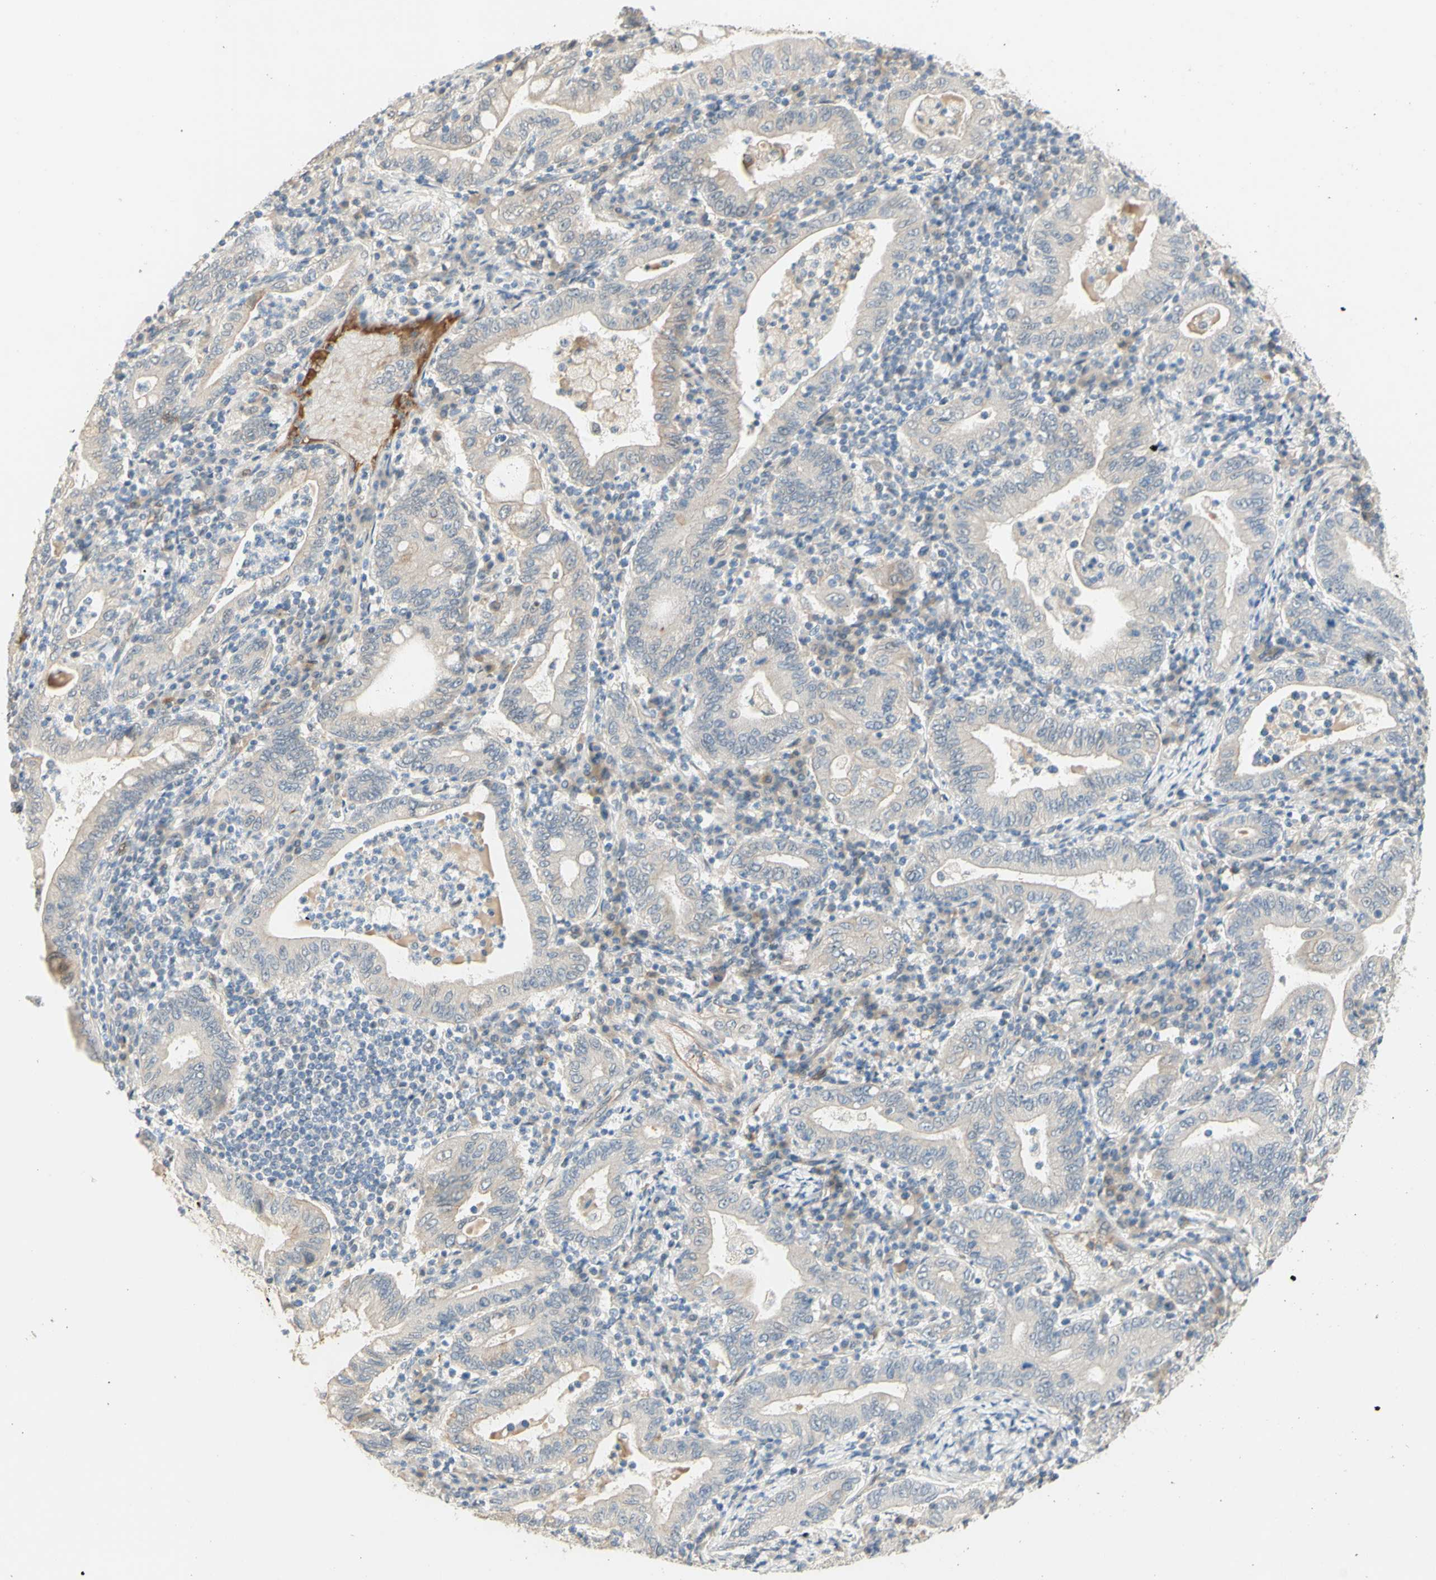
{"staining": {"intensity": "negative", "quantity": "none", "location": "none"}, "tissue": "stomach cancer", "cell_type": "Tumor cells", "image_type": "cancer", "snomed": [{"axis": "morphology", "description": "Normal tissue, NOS"}, {"axis": "morphology", "description": "Adenocarcinoma, NOS"}, {"axis": "topography", "description": "Esophagus"}, {"axis": "topography", "description": "Stomach, upper"}, {"axis": "topography", "description": "Peripheral nerve tissue"}], "caption": "Immunohistochemistry (IHC) of human adenocarcinoma (stomach) exhibits no positivity in tumor cells.", "gene": "ANGPT2", "patient": {"sex": "male", "age": 62}}